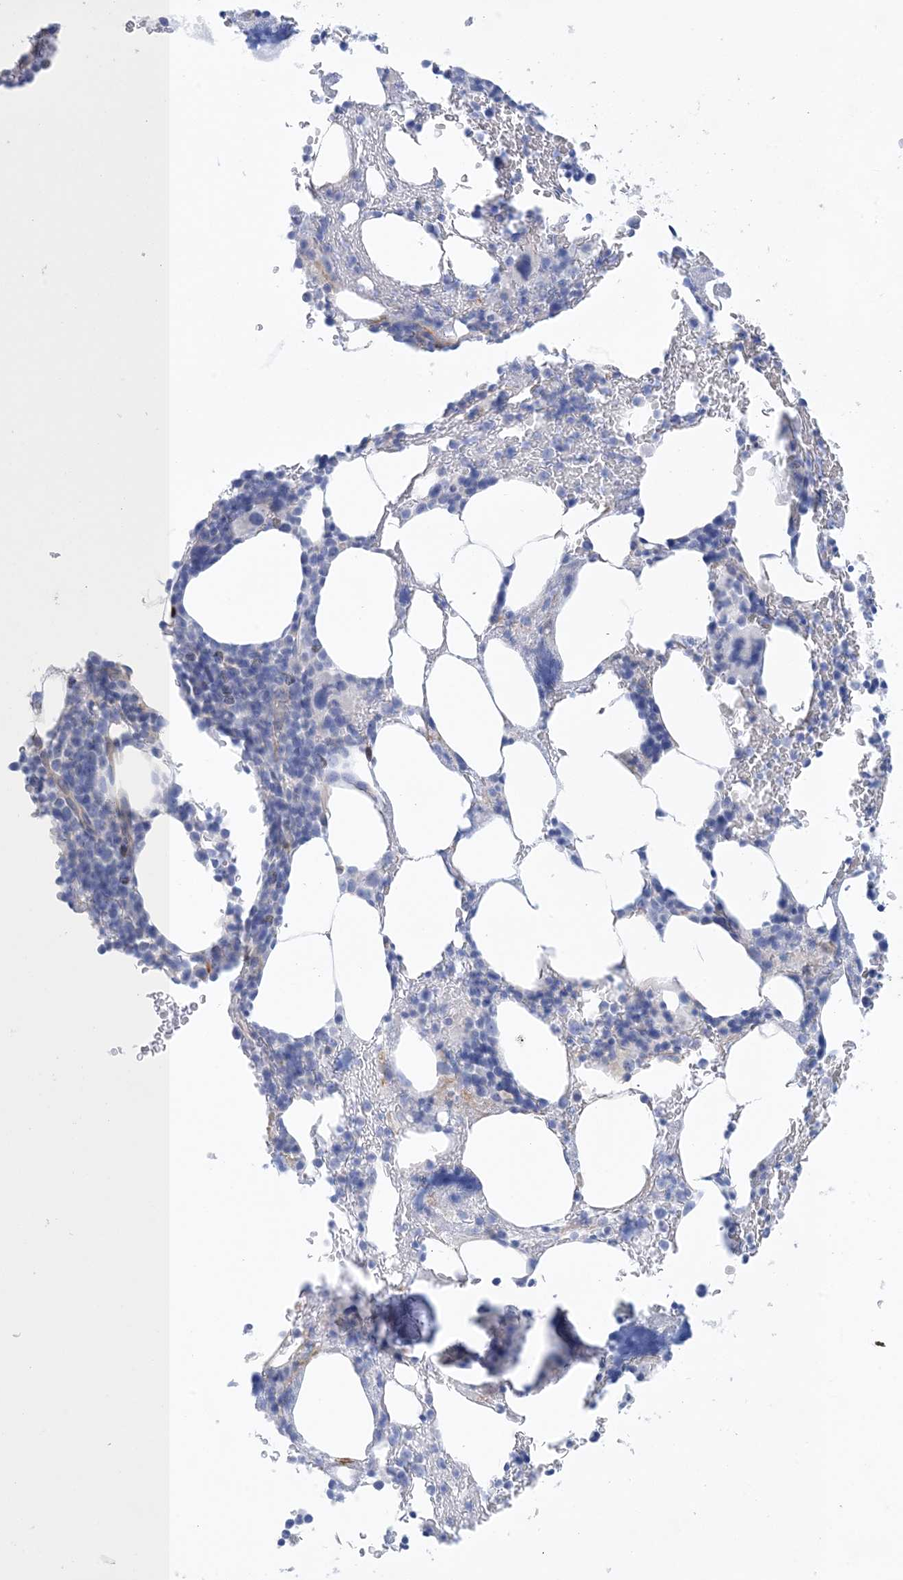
{"staining": {"intensity": "negative", "quantity": "none", "location": "none"}, "tissue": "bone marrow", "cell_type": "Hematopoietic cells", "image_type": "normal", "snomed": [{"axis": "morphology", "description": "Normal tissue, NOS"}, {"axis": "topography", "description": "Bone marrow"}], "caption": "This is an immunohistochemistry (IHC) photomicrograph of normal human bone marrow. There is no expression in hematopoietic cells.", "gene": "SHANK1", "patient": {"sex": "male"}}